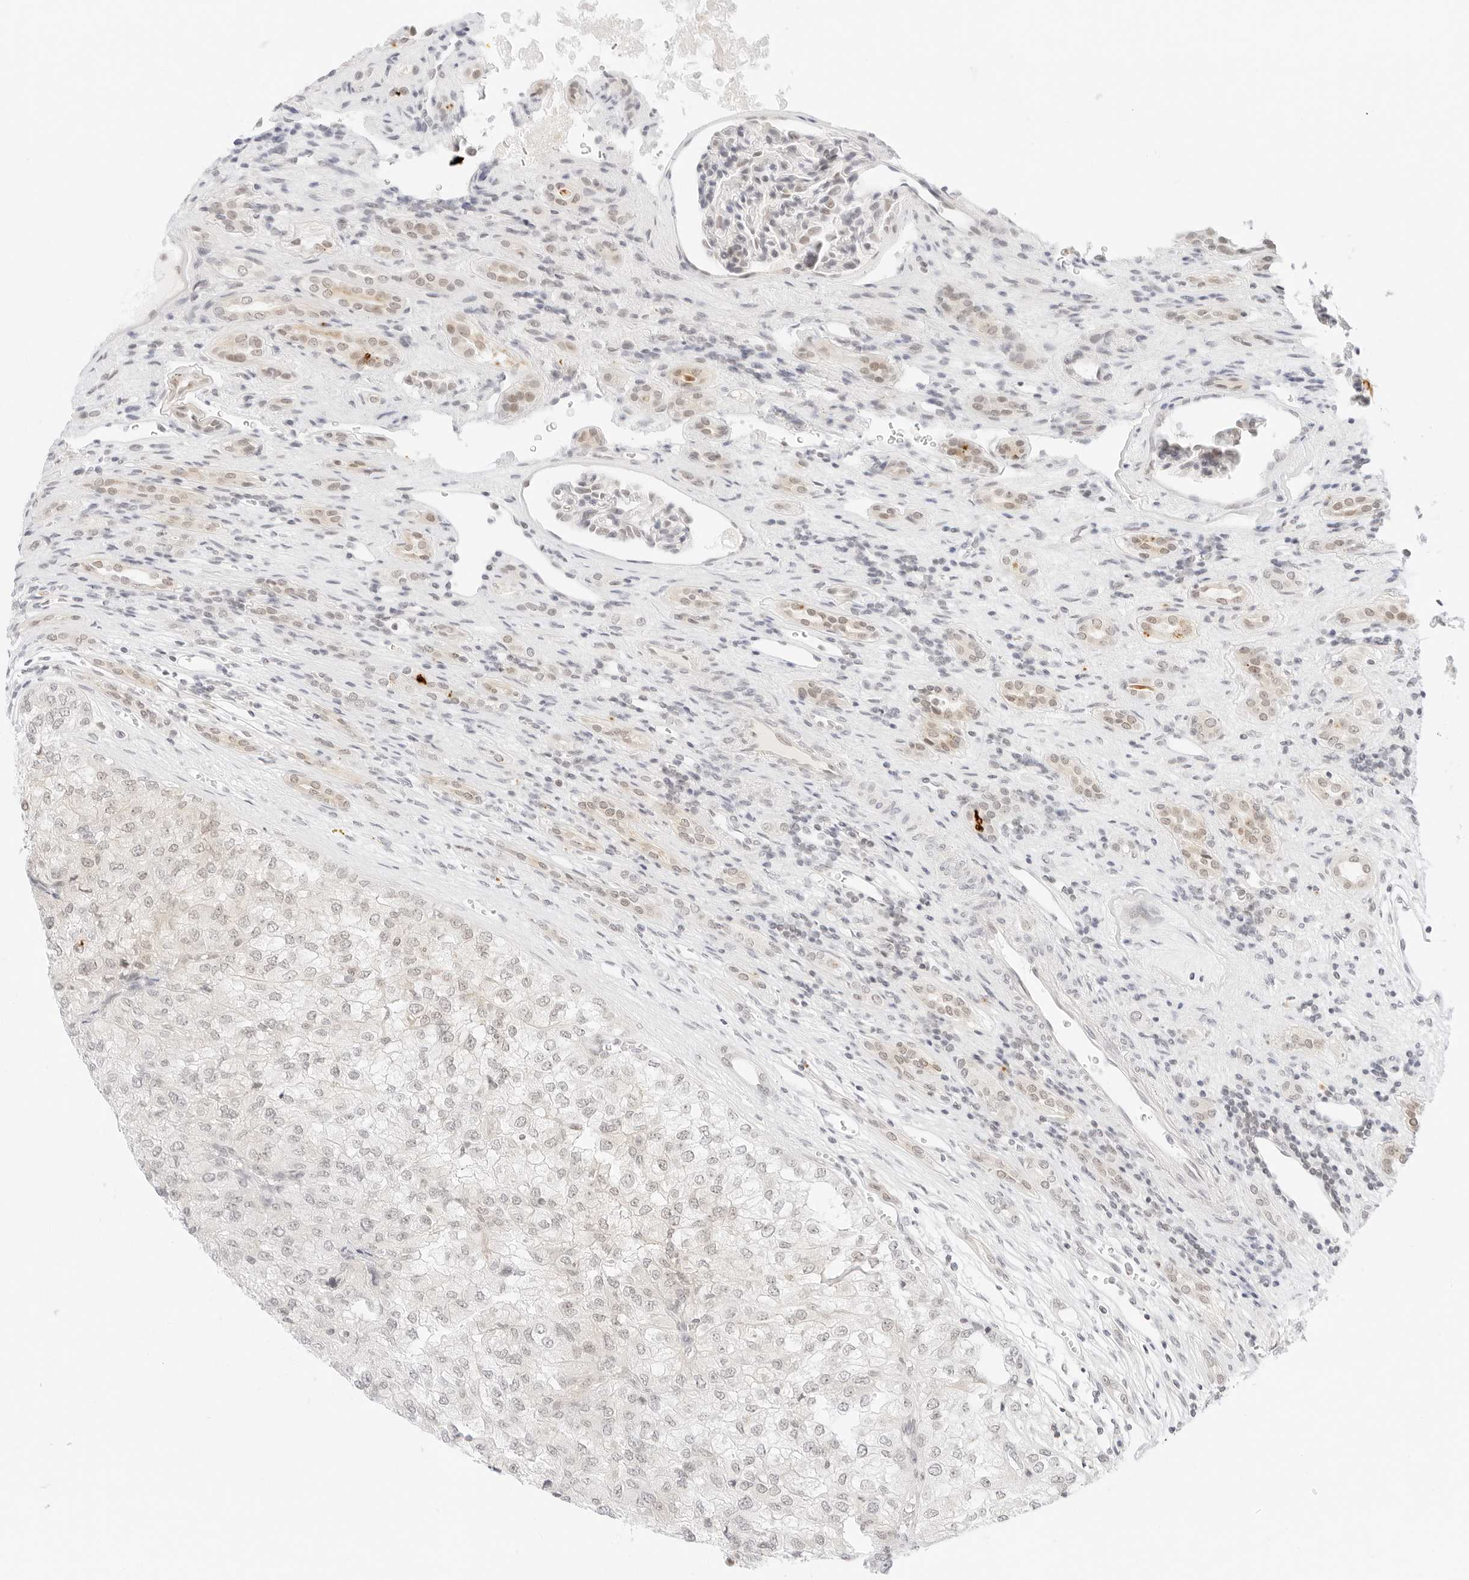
{"staining": {"intensity": "negative", "quantity": "none", "location": "none"}, "tissue": "renal cancer", "cell_type": "Tumor cells", "image_type": "cancer", "snomed": [{"axis": "morphology", "description": "Adenocarcinoma, NOS"}, {"axis": "topography", "description": "Kidney"}], "caption": "Protein analysis of renal adenocarcinoma reveals no significant expression in tumor cells. (DAB (3,3'-diaminobenzidine) immunohistochemistry with hematoxylin counter stain).", "gene": "POLR3C", "patient": {"sex": "female", "age": 54}}